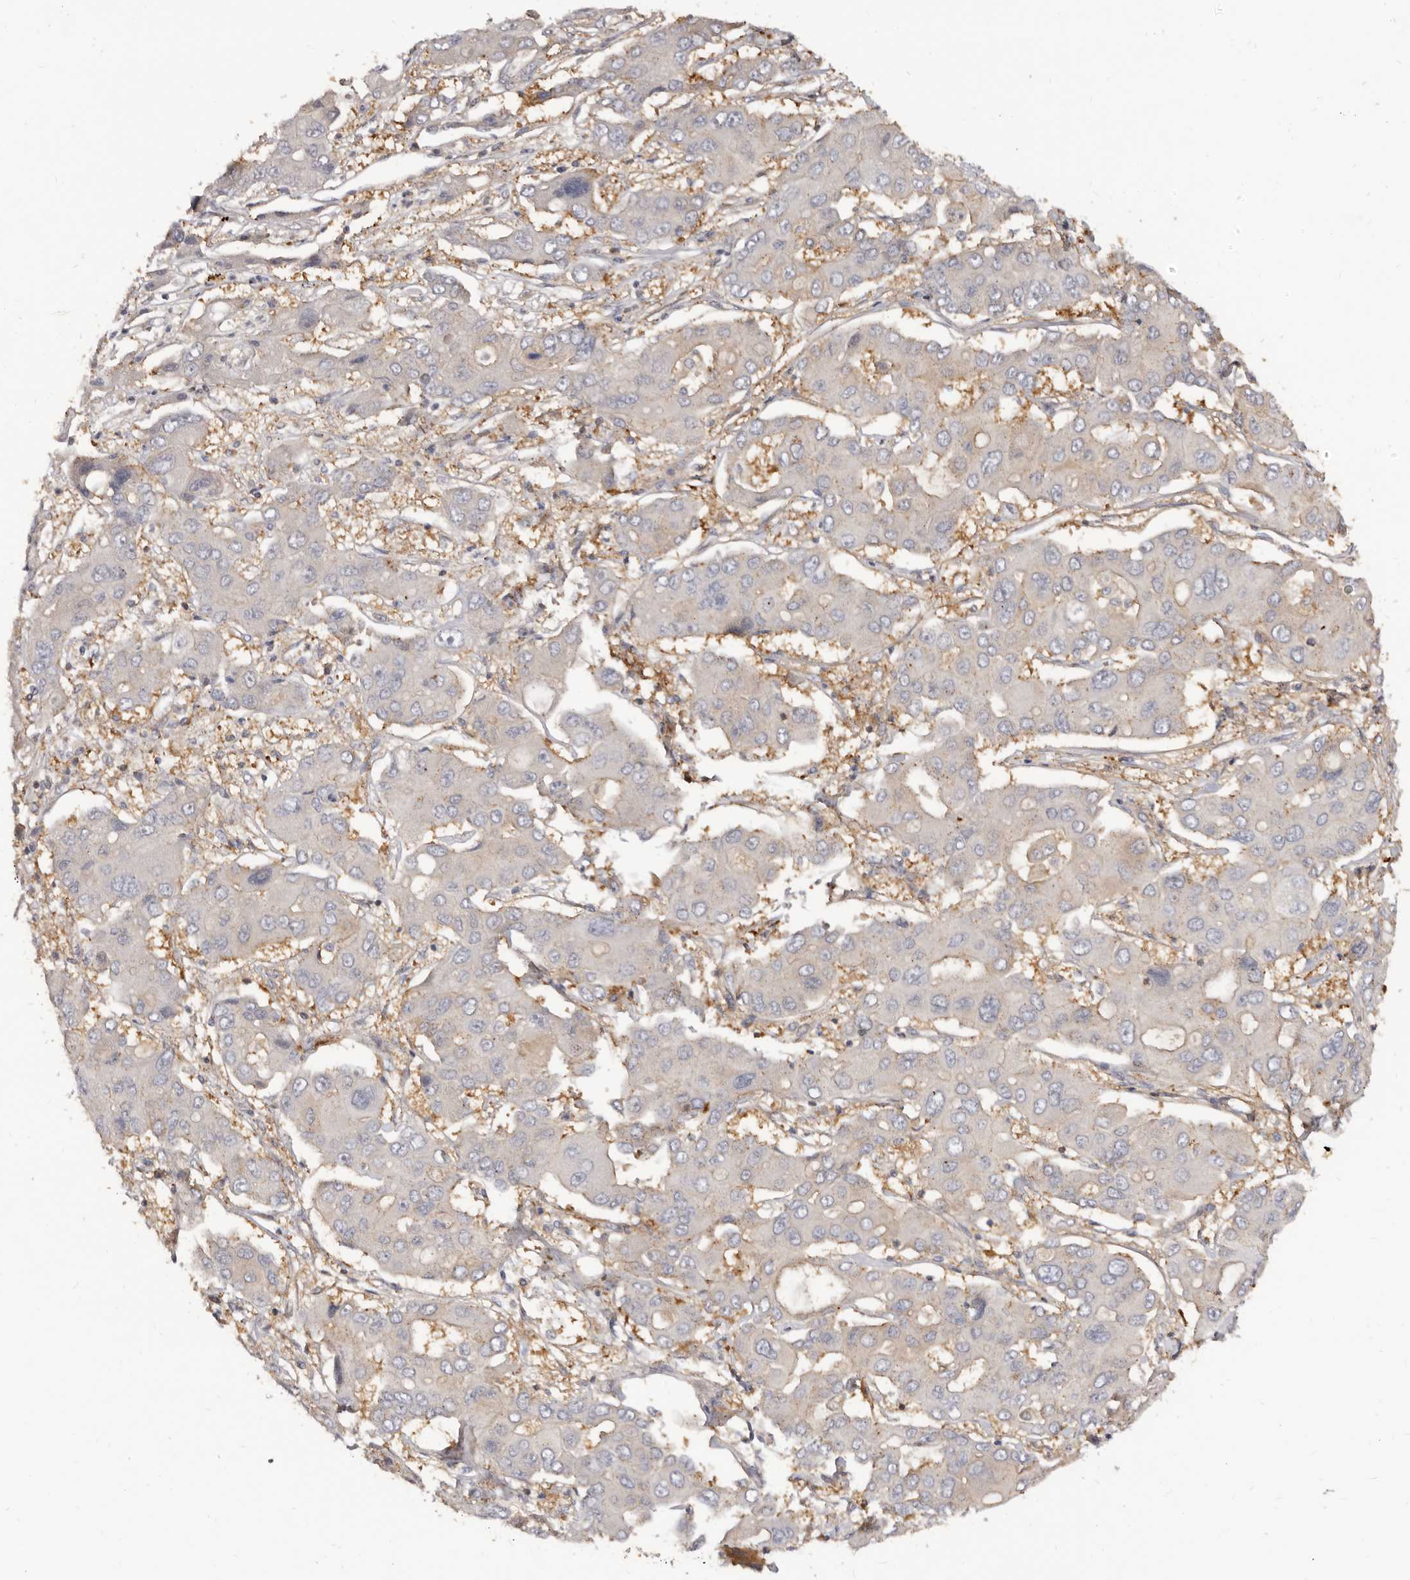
{"staining": {"intensity": "negative", "quantity": "none", "location": "none"}, "tissue": "liver cancer", "cell_type": "Tumor cells", "image_type": "cancer", "snomed": [{"axis": "morphology", "description": "Cholangiocarcinoma"}, {"axis": "topography", "description": "Liver"}], "caption": "Immunohistochemical staining of liver cancer exhibits no significant staining in tumor cells.", "gene": "ADAMTS20", "patient": {"sex": "male", "age": 67}}